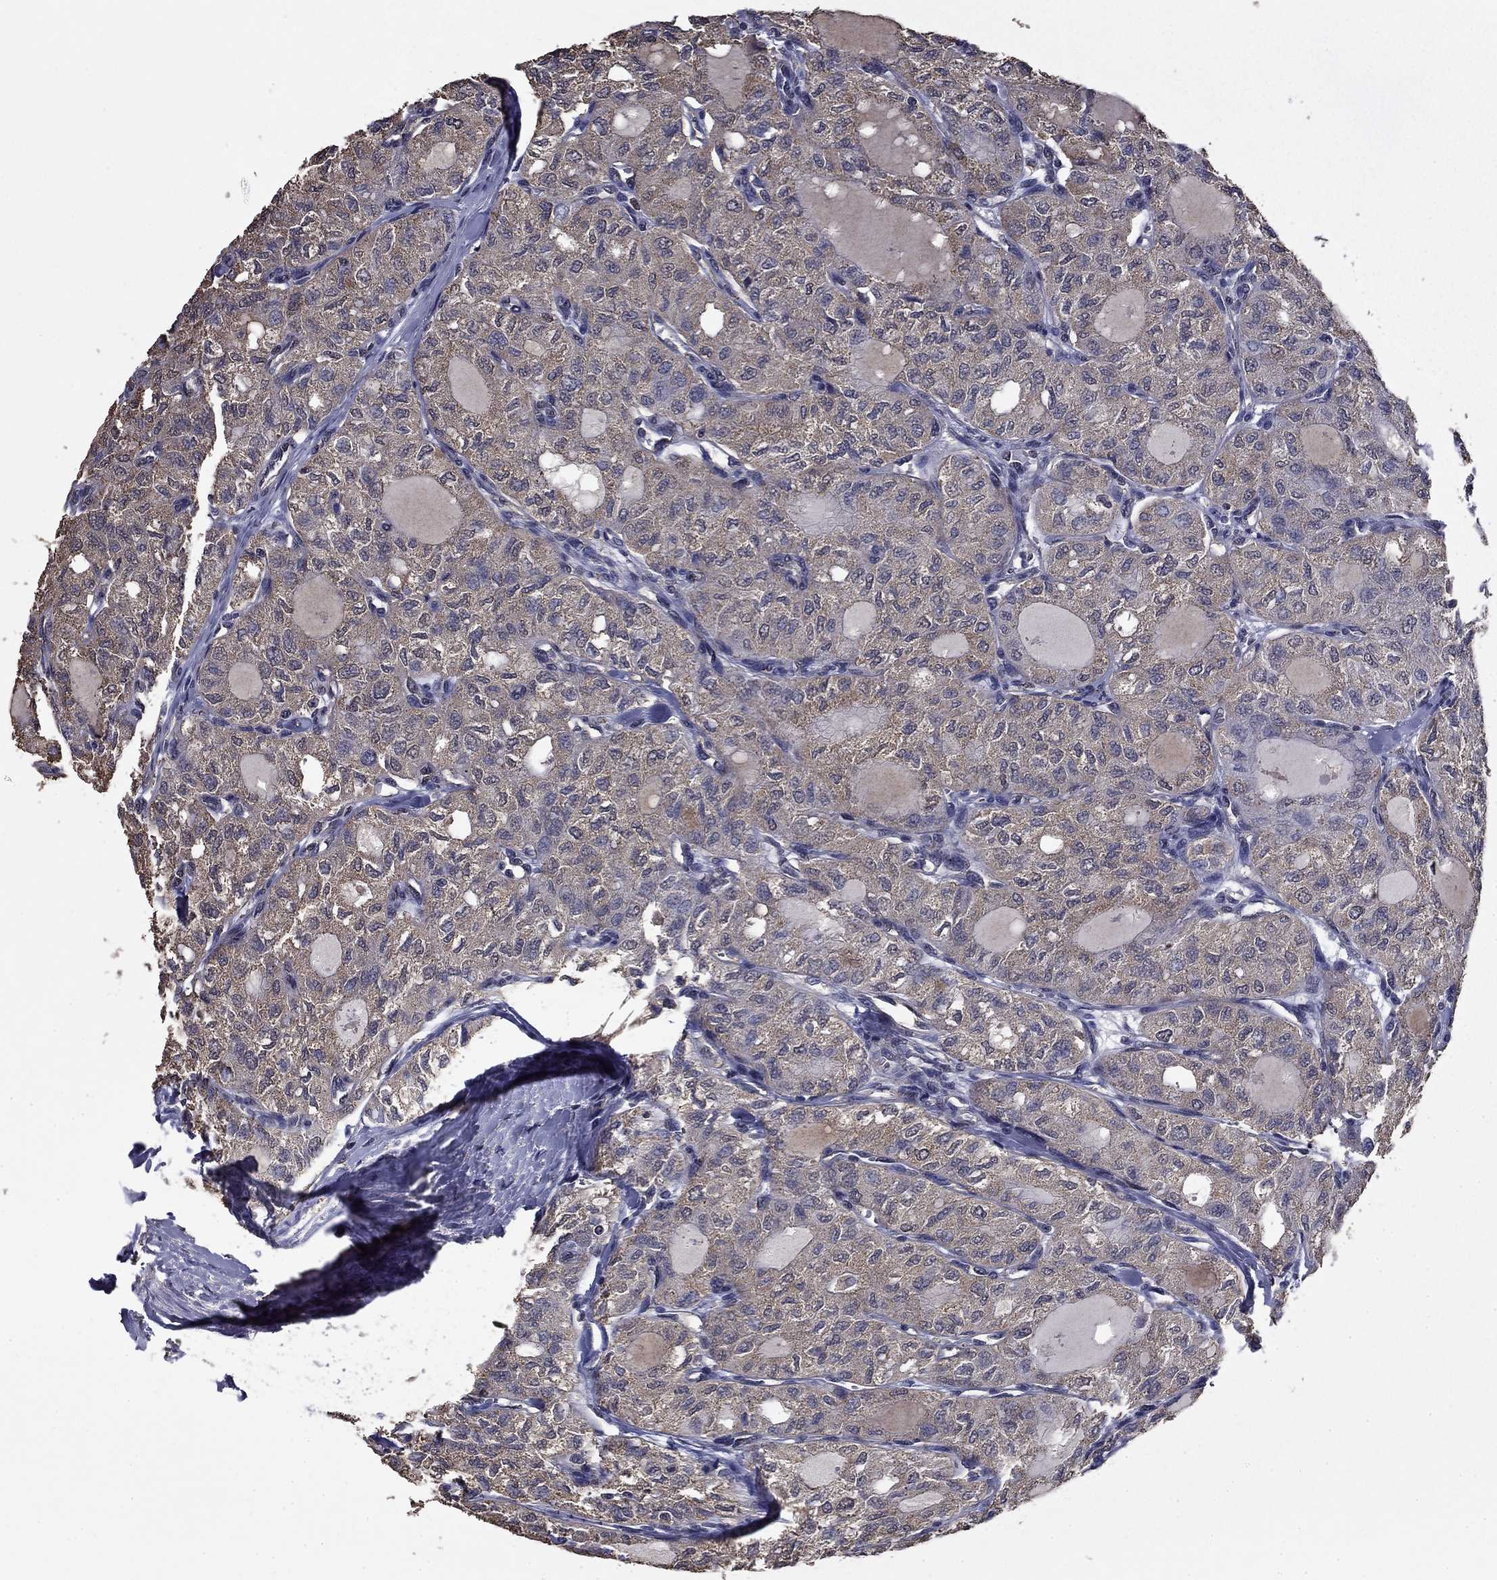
{"staining": {"intensity": "negative", "quantity": "none", "location": "none"}, "tissue": "thyroid cancer", "cell_type": "Tumor cells", "image_type": "cancer", "snomed": [{"axis": "morphology", "description": "Follicular adenoma carcinoma, NOS"}, {"axis": "topography", "description": "Thyroid gland"}], "caption": "DAB (3,3'-diaminobenzidine) immunohistochemical staining of human thyroid follicular adenoma carcinoma exhibits no significant positivity in tumor cells.", "gene": "MFAP3L", "patient": {"sex": "male", "age": 75}}